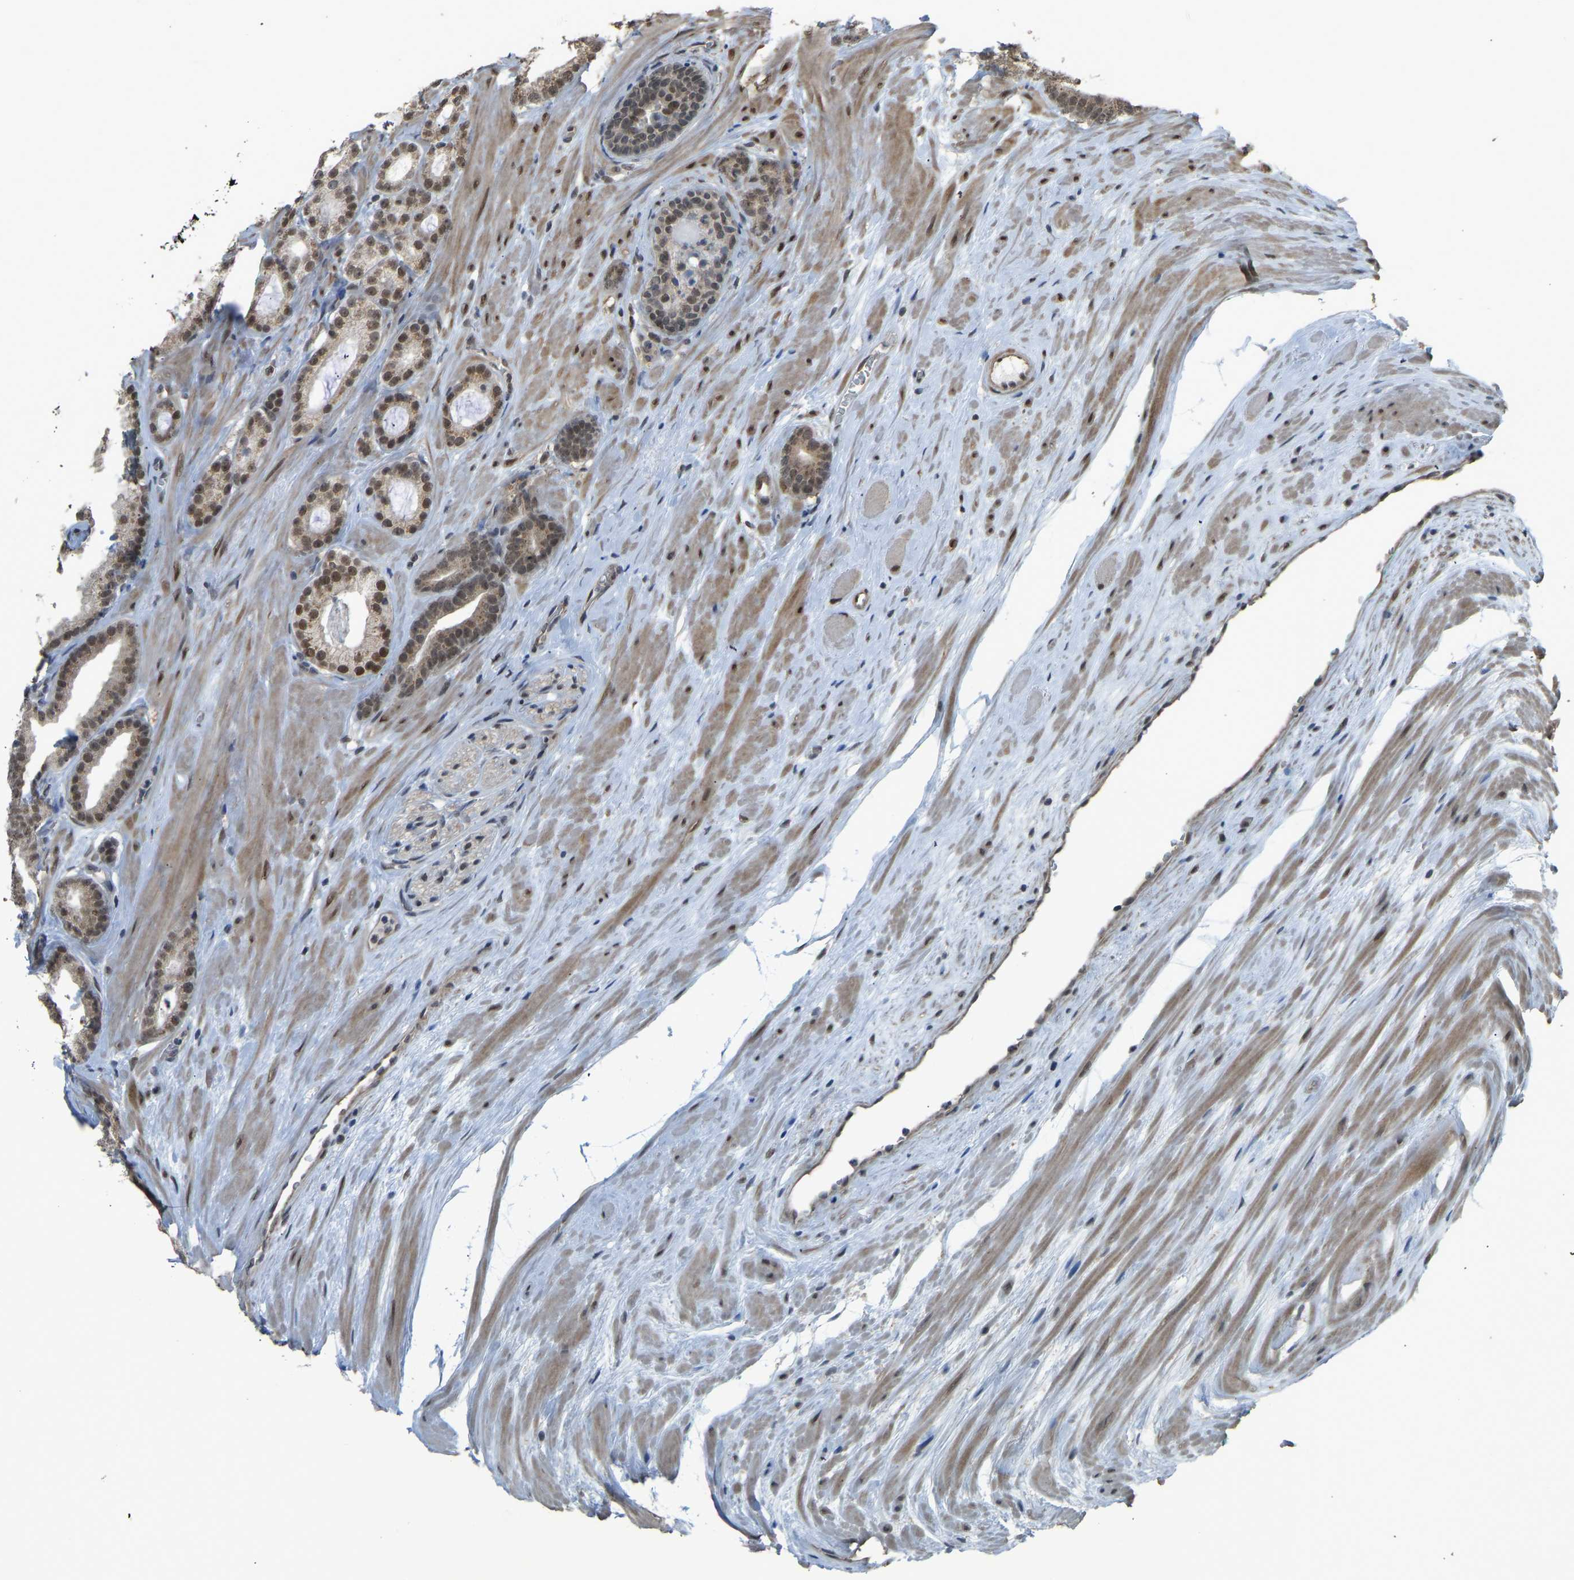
{"staining": {"intensity": "moderate", "quantity": "25%-75%", "location": "nuclear"}, "tissue": "prostate cancer", "cell_type": "Tumor cells", "image_type": "cancer", "snomed": [{"axis": "morphology", "description": "Adenocarcinoma, High grade"}, {"axis": "topography", "description": "Prostate"}], "caption": "Protein analysis of prostate cancer tissue demonstrates moderate nuclear staining in approximately 25%-75% of tumor cells.", "gene": "KPNA6", "patient": {"sex": "male", "age": 60}}